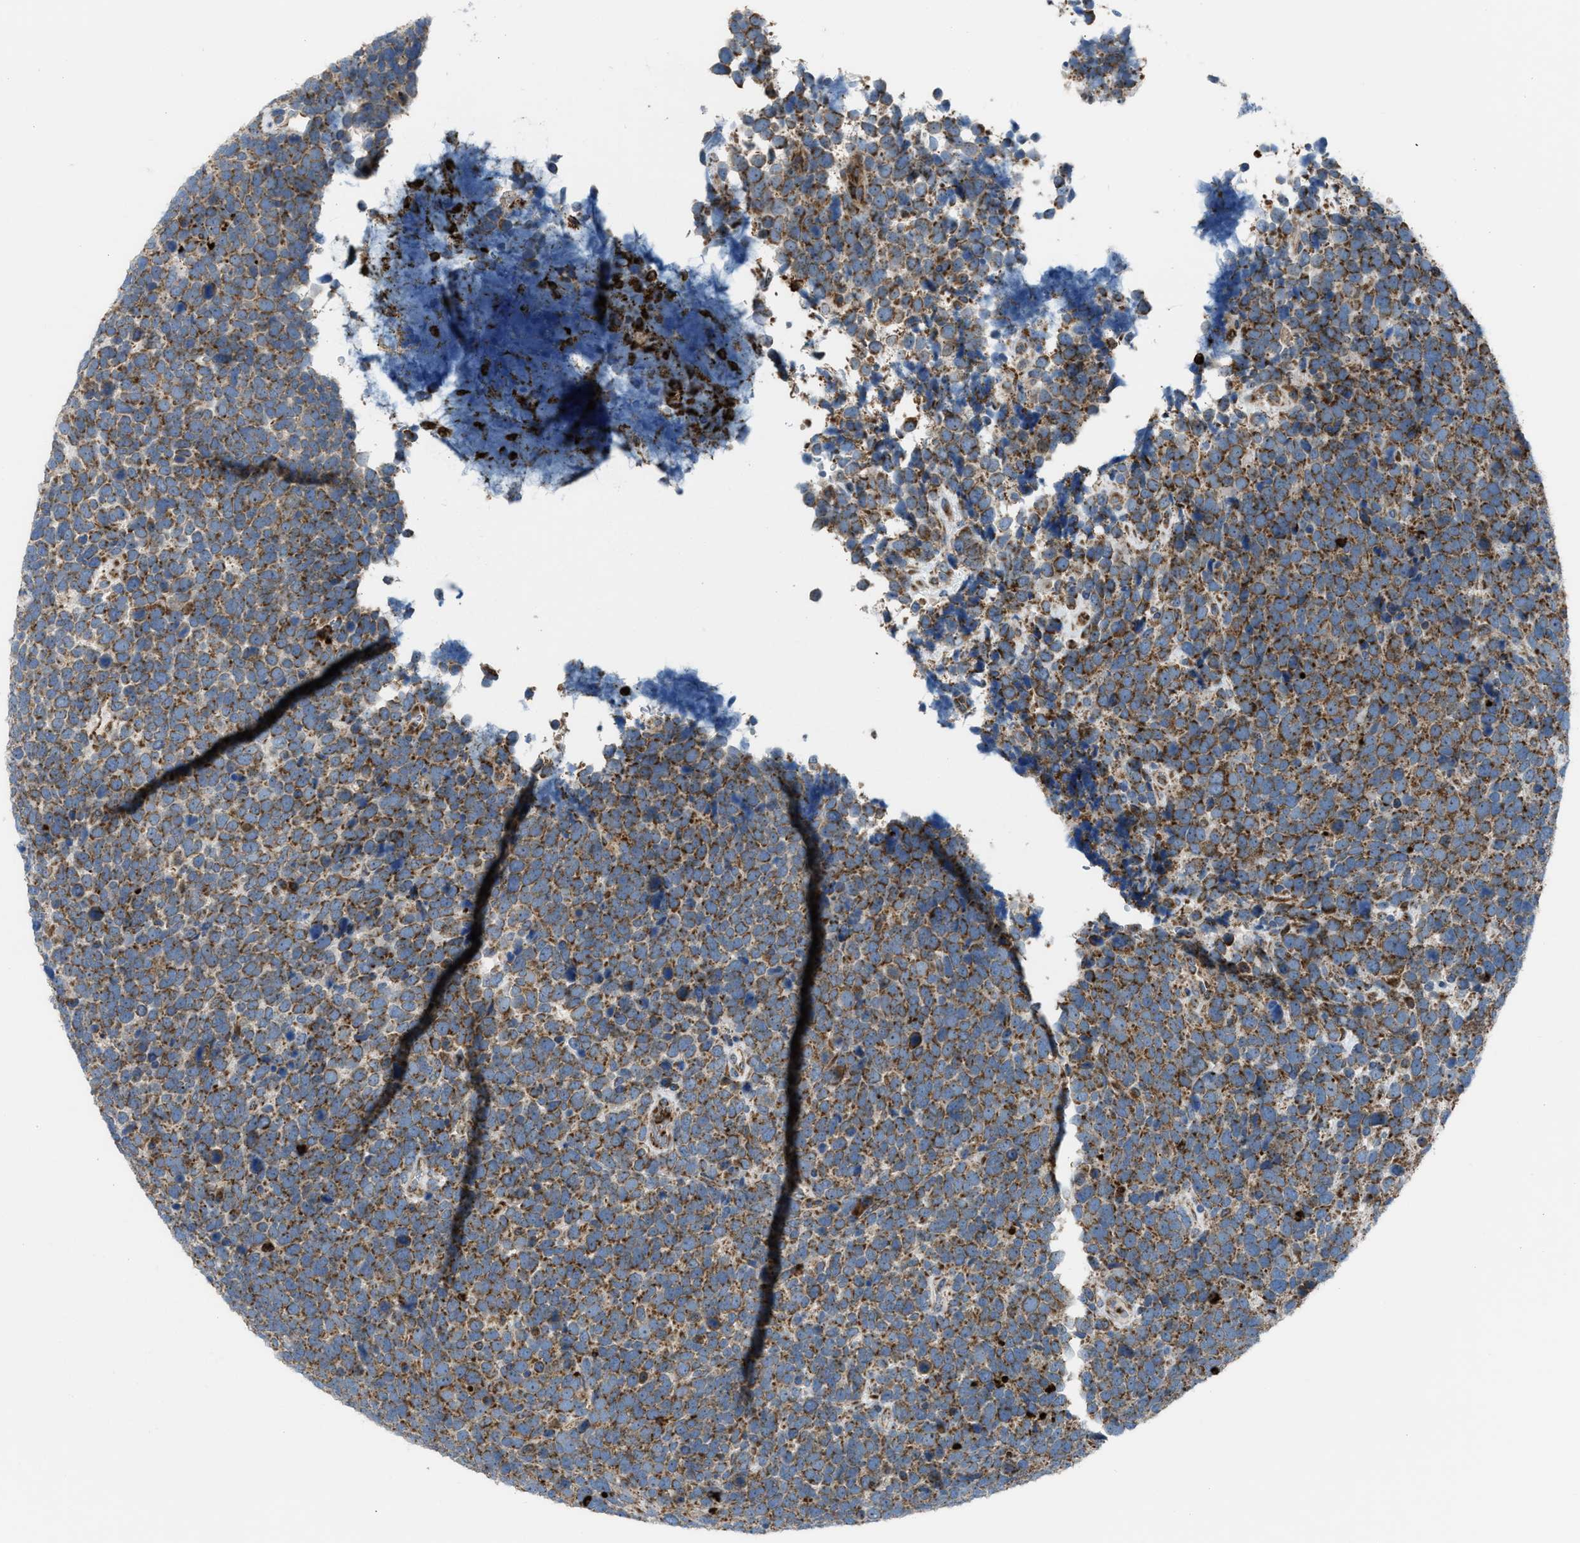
{"staining": {"intensity": "moderate", "quantity": ">75%", "location": "cytoplasmic/membranous"}, "tissue": "urothelial cancer", "cell_type": "Tumor cells", "image_type": "cancer", "snomed": [{"axis": "morphology", "description": "Urothelial carcinoma, High grade"}, {"axis": "topography", "description": "Urinary bladder"}], "caption": "Moderate cytoplasmic/membranous protein staining is appreciated in approximately >75% of tumor cells in urothelial carcinoma (high-grade).", "gene": "TPH1", "patient": {"sex": "female", "age": 82}}